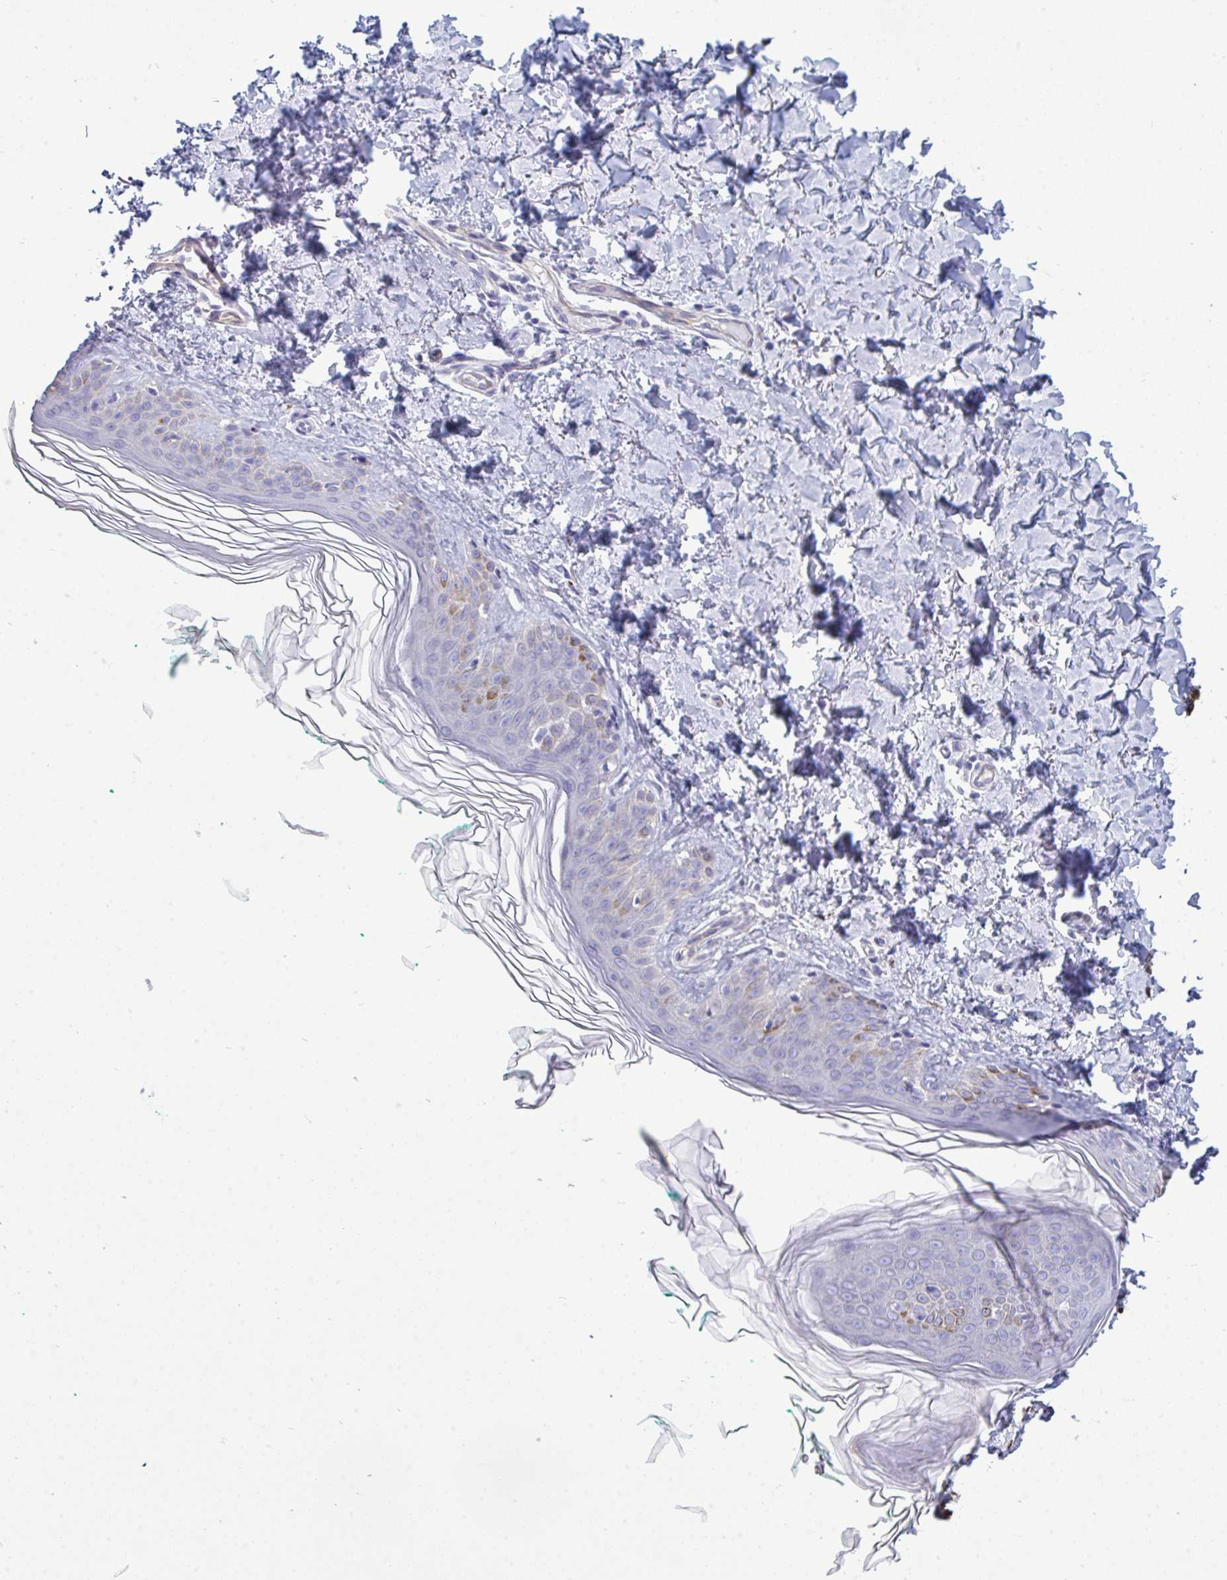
{"staining": {"intensity": "negative", "quantity": "none", "location": "none"}, "tissue": "skin", "cell_type": "Fibroblasts", "image_type": "normal", "snomed": [{"axis": "morphology", "description": "Normal tissue, NOS"}, {"axis": "topography", "description": "Skin"}, {"axis": "topography", "description": "Peripheral nerve tissue"}], "caption": "A high-resolution histopathology image shows IHC staining of normal skin, which demonstrates no significant expression in fibroblasts. (Stains: DAB (3,3'-diaminobenzidine) immunohistochemistry with hematoxylin counter stain, Microscopy: brightfield microscopy at high magnification).", "gene": "MYH10", "patient": {"sex": "female", "age": 45}}